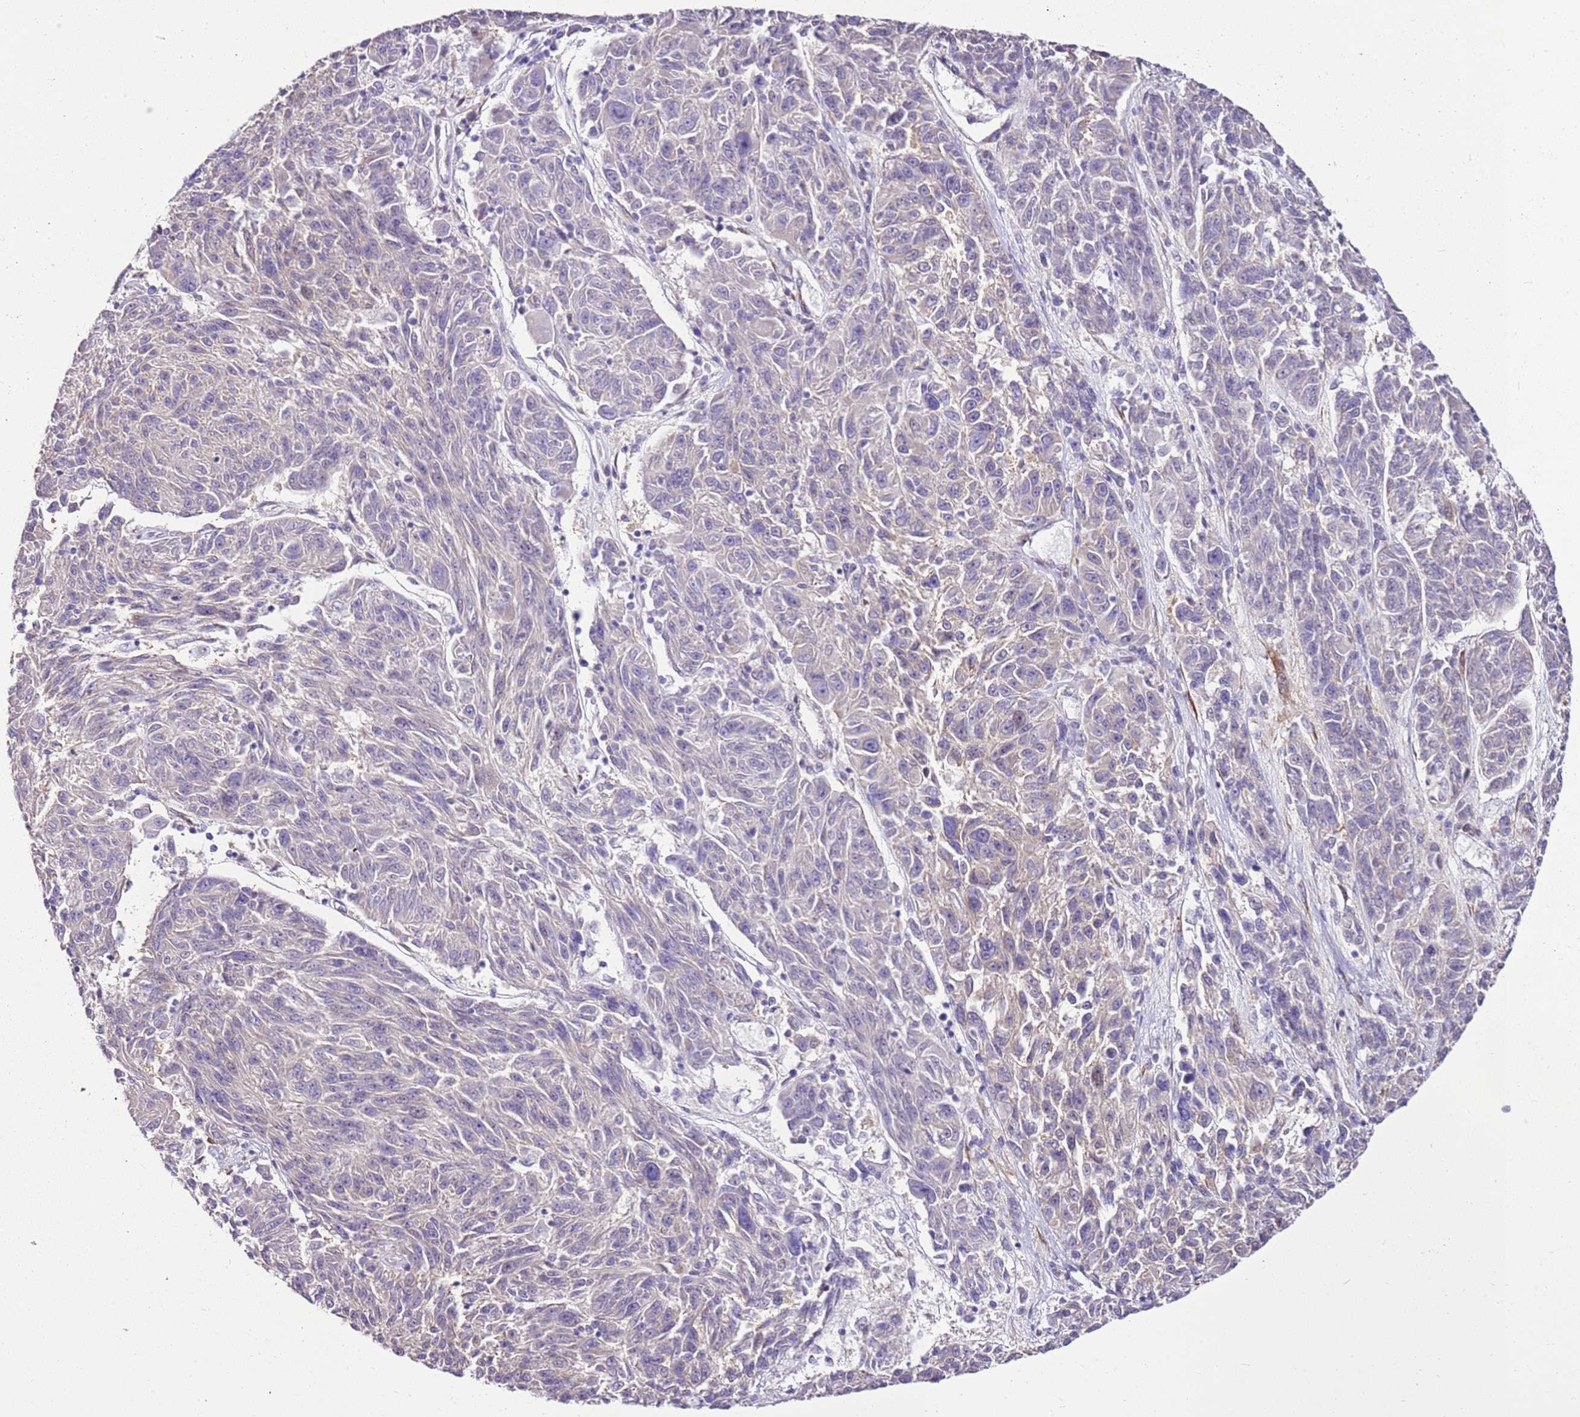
{"staining": {"intensity": "weak", "quantity": "25%-75%", "location": "cytoplasmic/membranous"}, "tissue": "melanoma", "cell_type": "Tumor cells", "image_type": "cancer", "snomed": [{"axis": "morphology", "description": "Malignant melanoma, NOS"}, {"axis": "topography", "description": "Skin"}], "caption": "Malignant melanoma stained for a protein exhibits weak cytoplasmic/membranous positivity in tumor cells. (DAB (3,3'-diaminobenzidine) = brown stain, brightfield microscopy at high magnification).", "gene": "SLC38A5", "patient": {"sex": "male", "age": 53}}